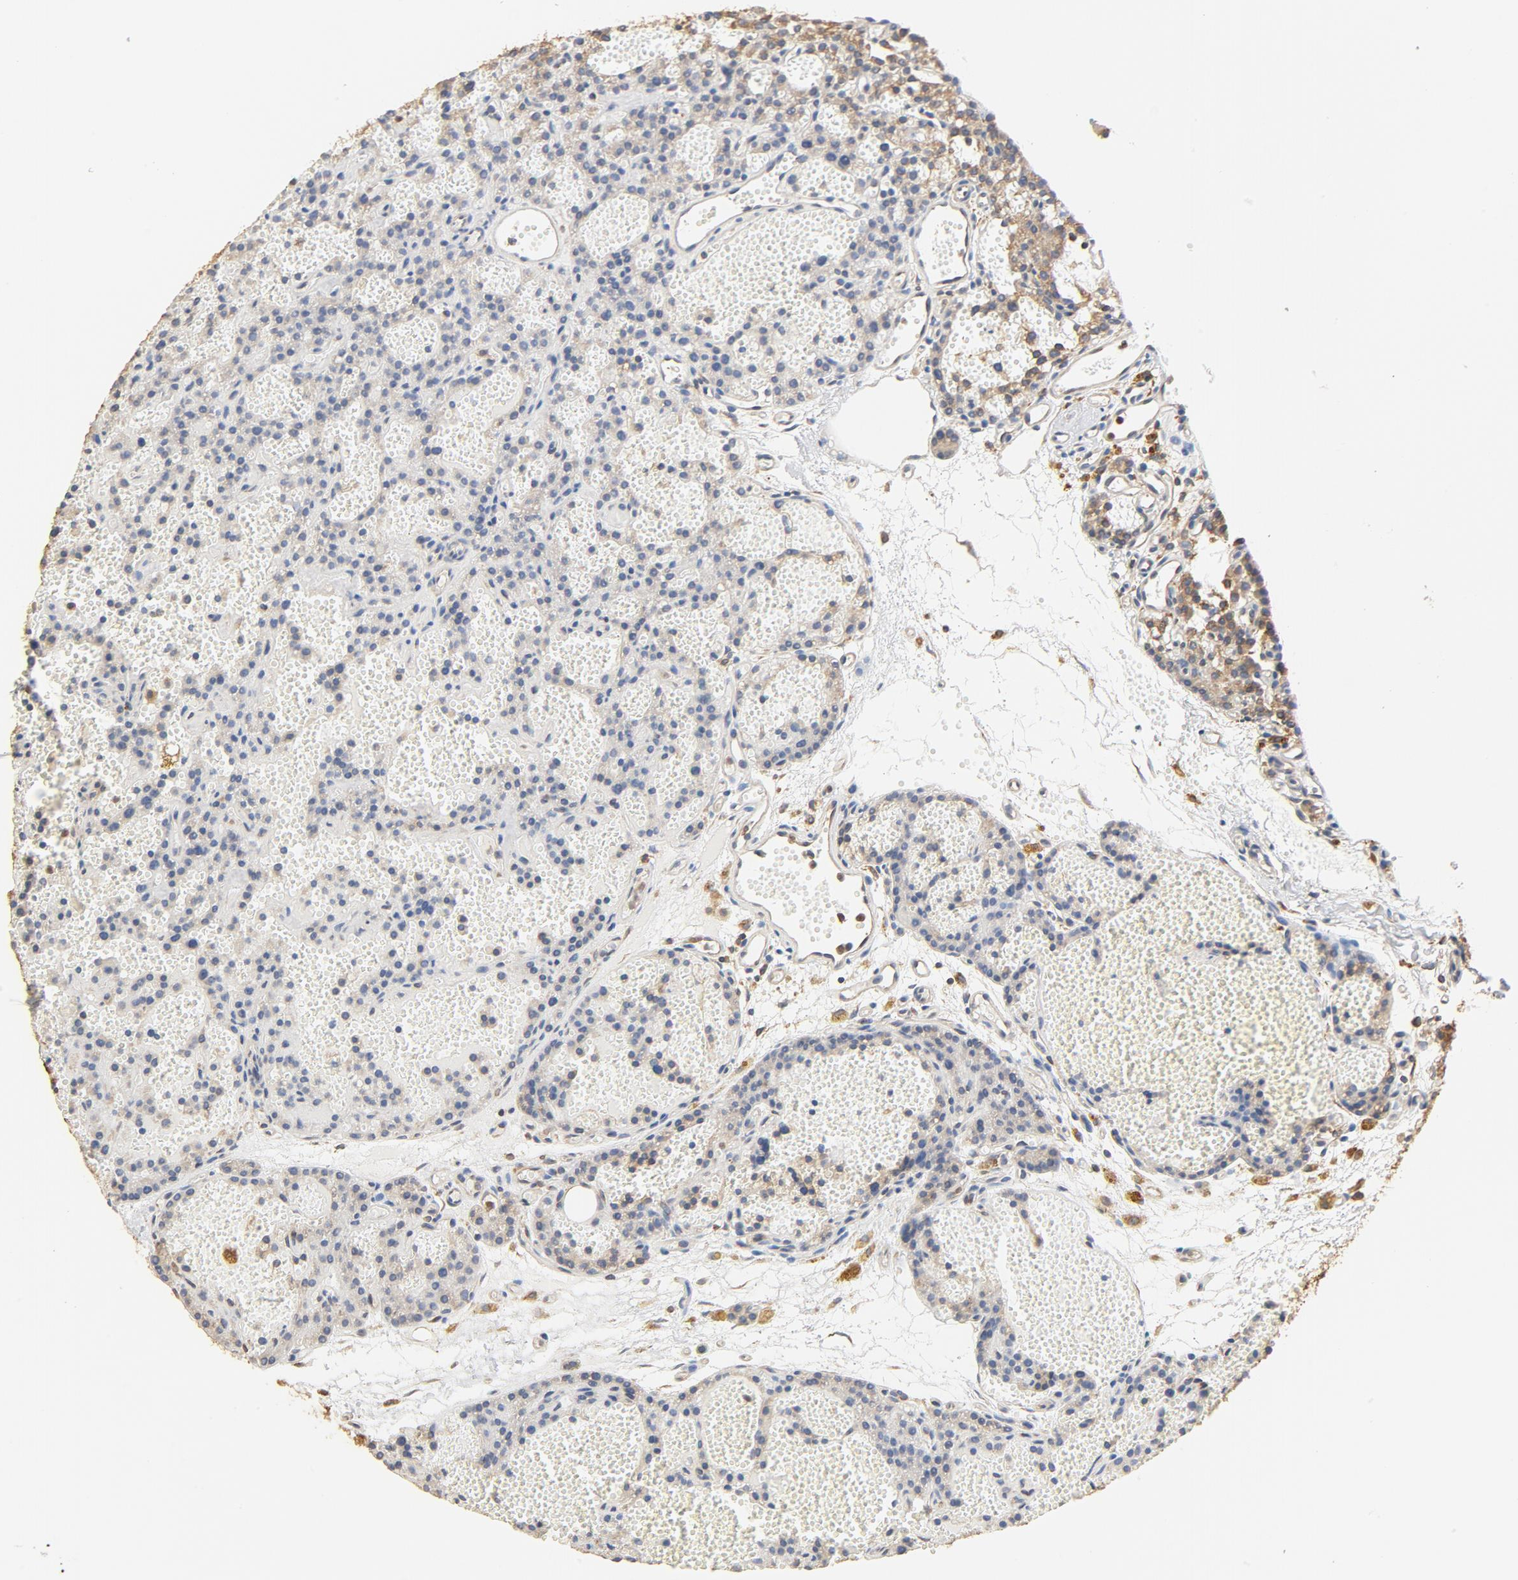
{"staining": {"intensity": "moderate", "quantity": "25%-75%", "location": "cytoplasmic/membranous"}, "tissue": "parathyroid gland", "cell_type": "Glandular cells", "image_type": "normal", "snomed": [{"axis": "morphology", "description": "Normal tissue, NOS"}, {"axis": "topography", "description": "Parathyroid gland"}], "caption": "Human parathyroid gland stained with a brown dye reveals moderate cytoplasmic/membranous positive staining in approximately 25%-75% of glandular cells.", "gene": "BCAP31", "patient": {"sex": "male", "age": 25}}